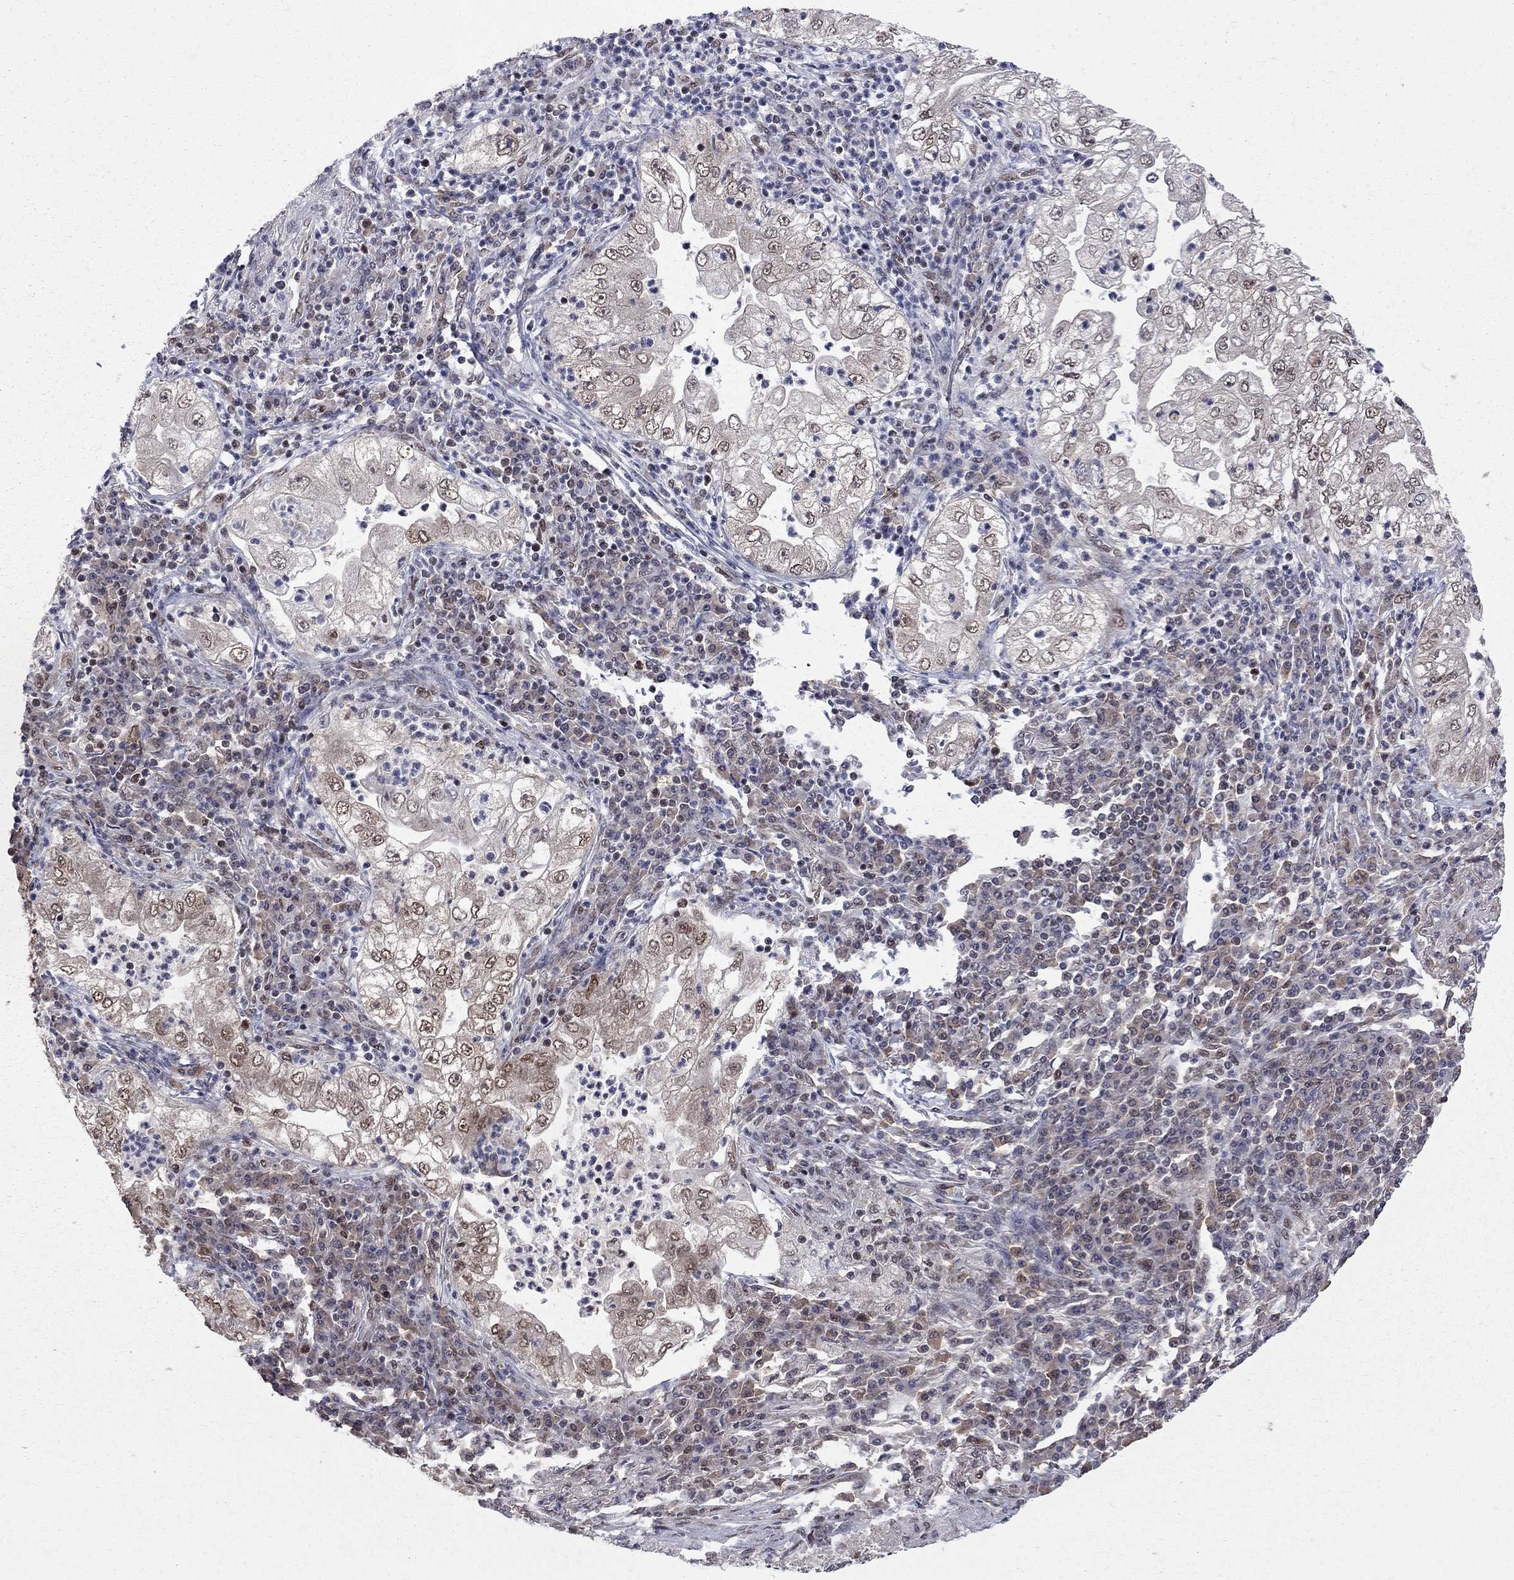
{"staining": {"intensity": "moderate", "quantity": "25%-75%", "location": "nuclear"}, "tissue": "lung cancer", "cell_type": "Tumor cells", "image_type": "cancer", "snomed": [{"axis": "morphology", "description": "Adenocarcinoma, NOS"}, {"axis": "topography", "description": "Lung"}], "caption": "The photomicrograph reveals staining of adenocarcinoma (lung), revealing moderate nuclear protein expression (brown color) within tumor cells.", "gene": "SAP30L", "patient": {"sex": "female", "age": 73}}